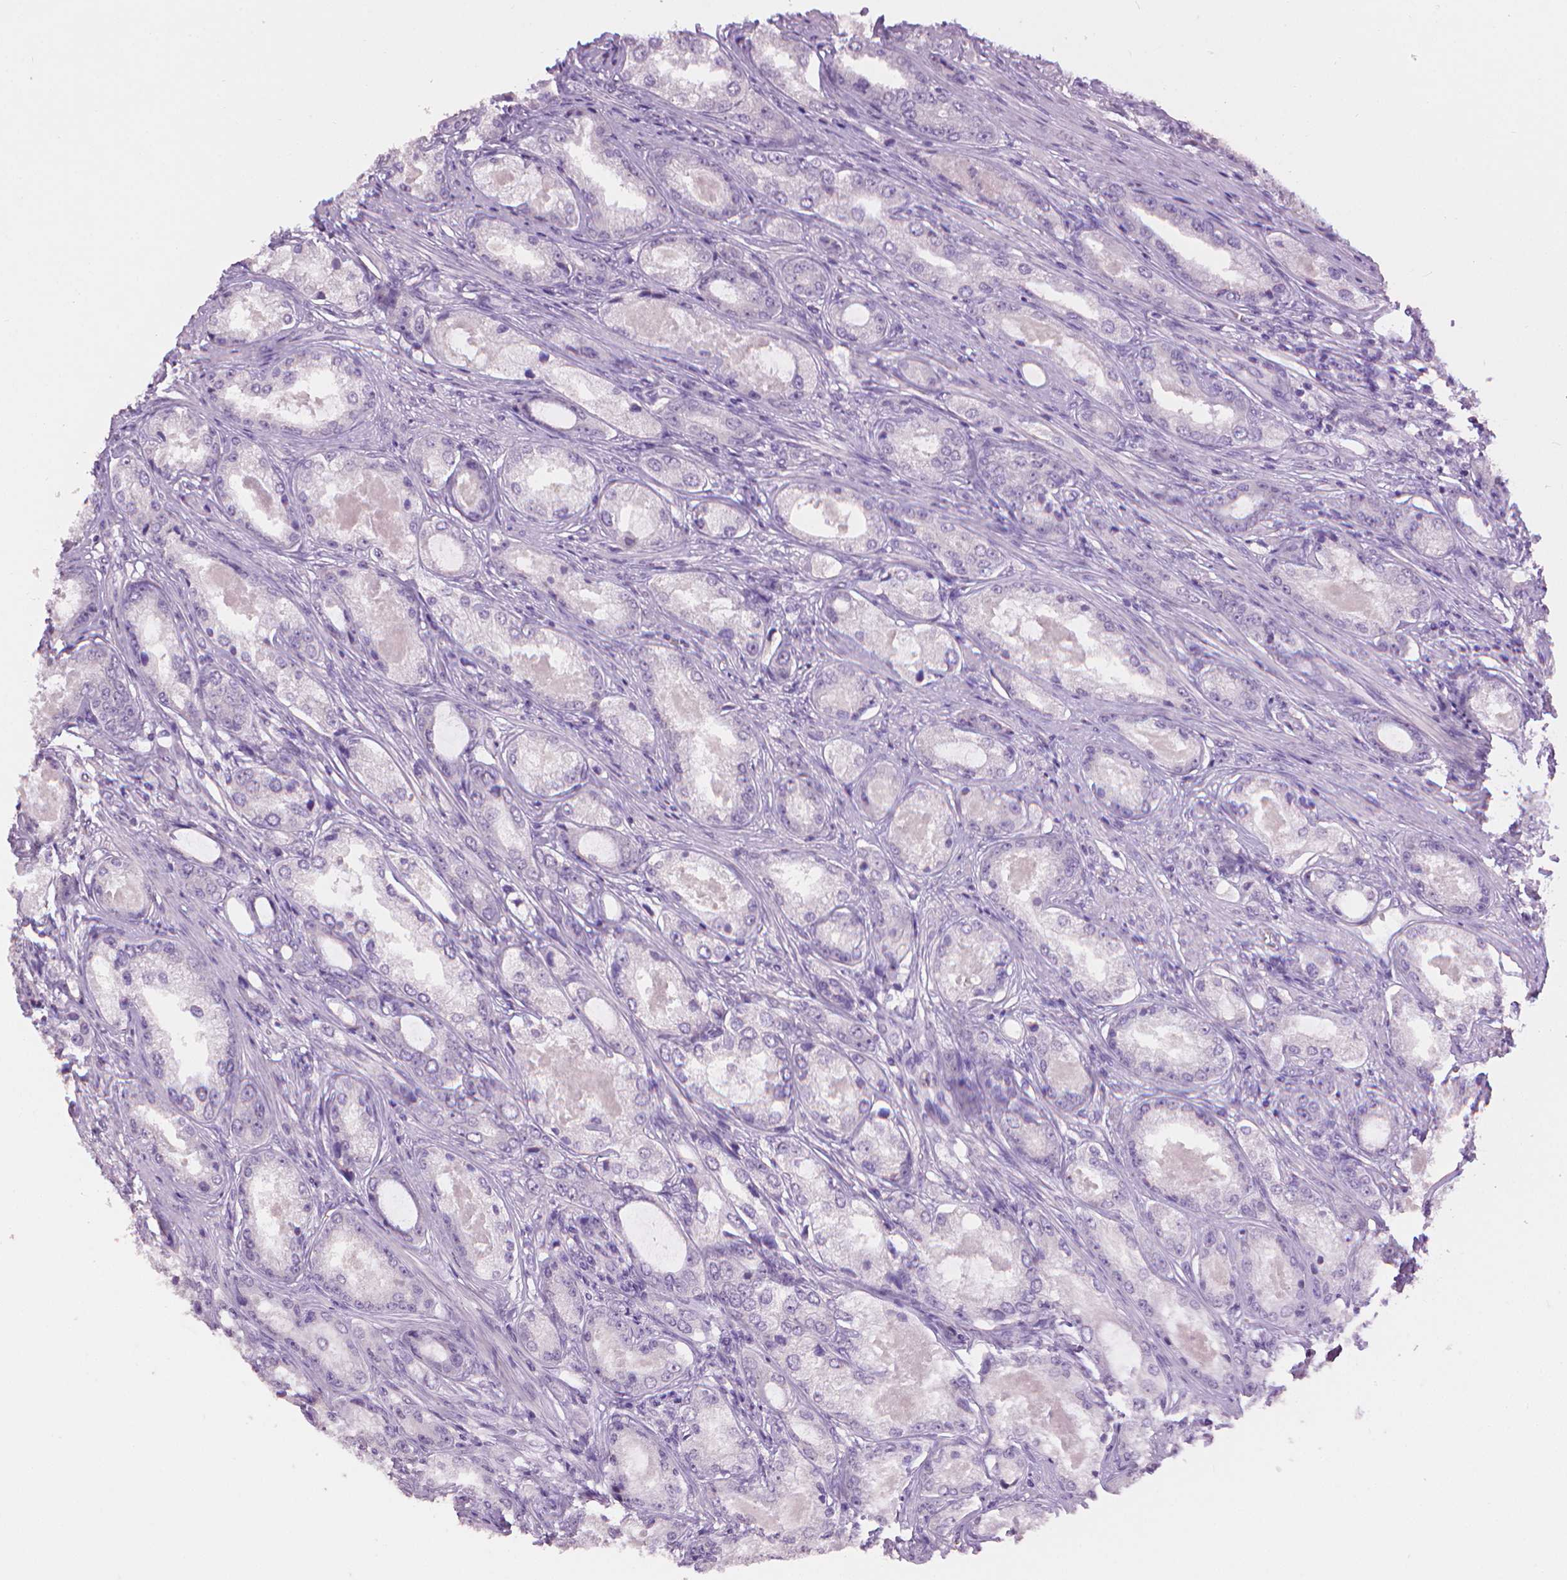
{"staining": {"intensity": "negative", "quantity": "none", "location": "none"}, "tissue": "prostate cancer", "cell_type": "Tumor cells", "image_type": "cancer", "snomed": [{"axis": "morphology", "description": "Adenocarcinoma, Low grade"}, {"axis": "topography", "description": "Prostate"}], "caption": "Human prostate cancer stained for a protein using immunohistochemistry (IHC) demonstrates no positivity in tumor cells.", "gene": "MLANA", "patient": {"sex": "male", "age": 68}}